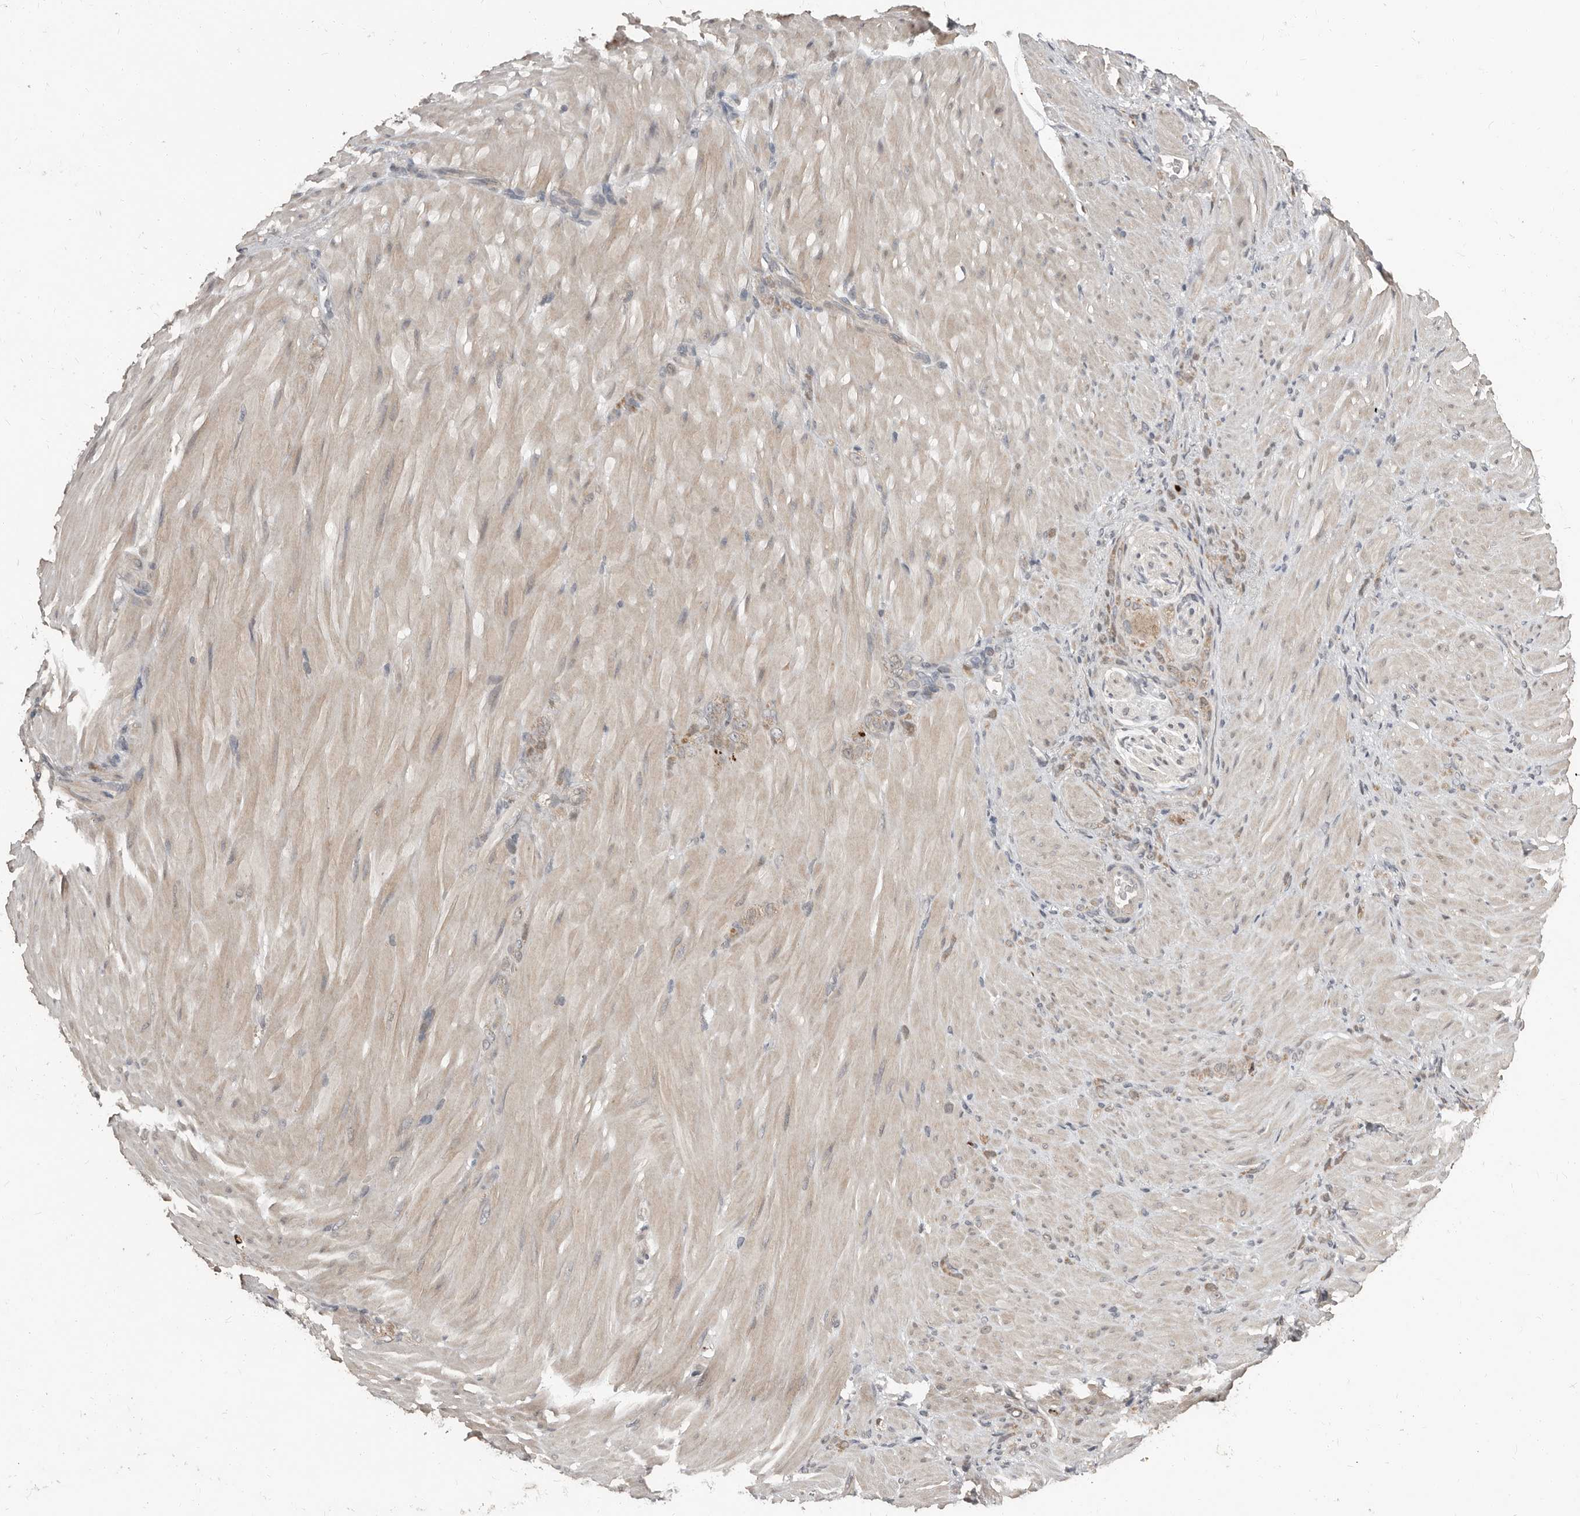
{"staining": {"intensity": "weak", "quantity": "25%-75%", "location": "cytoplasmic/membranous"}, "tissue": "stomach cancer", "cell_type": "Tumor cells", "image_type": "cancer", "snomed": [{"axis": "morphology", "description": "Normal tissue, NOS"}, {"axis": "morphology", "description": "Adenocarcinoma, NOS"}, {"axis": "topography", "description": "Stomach"}], "caption": "Immunohistochemical staining of human stomach cancer reveals low levels of weak cytoplasmic/membranous expression in about 25%-75% of tumor cells. The staining is performed using DAB (3,3'-diaminobenzidine) brown chromogen to label protein expression. The nuclei are counter-stained blue using hematoxylin.", "gene": "APOL6", "patient": {"sex": "male", "age": 82}}